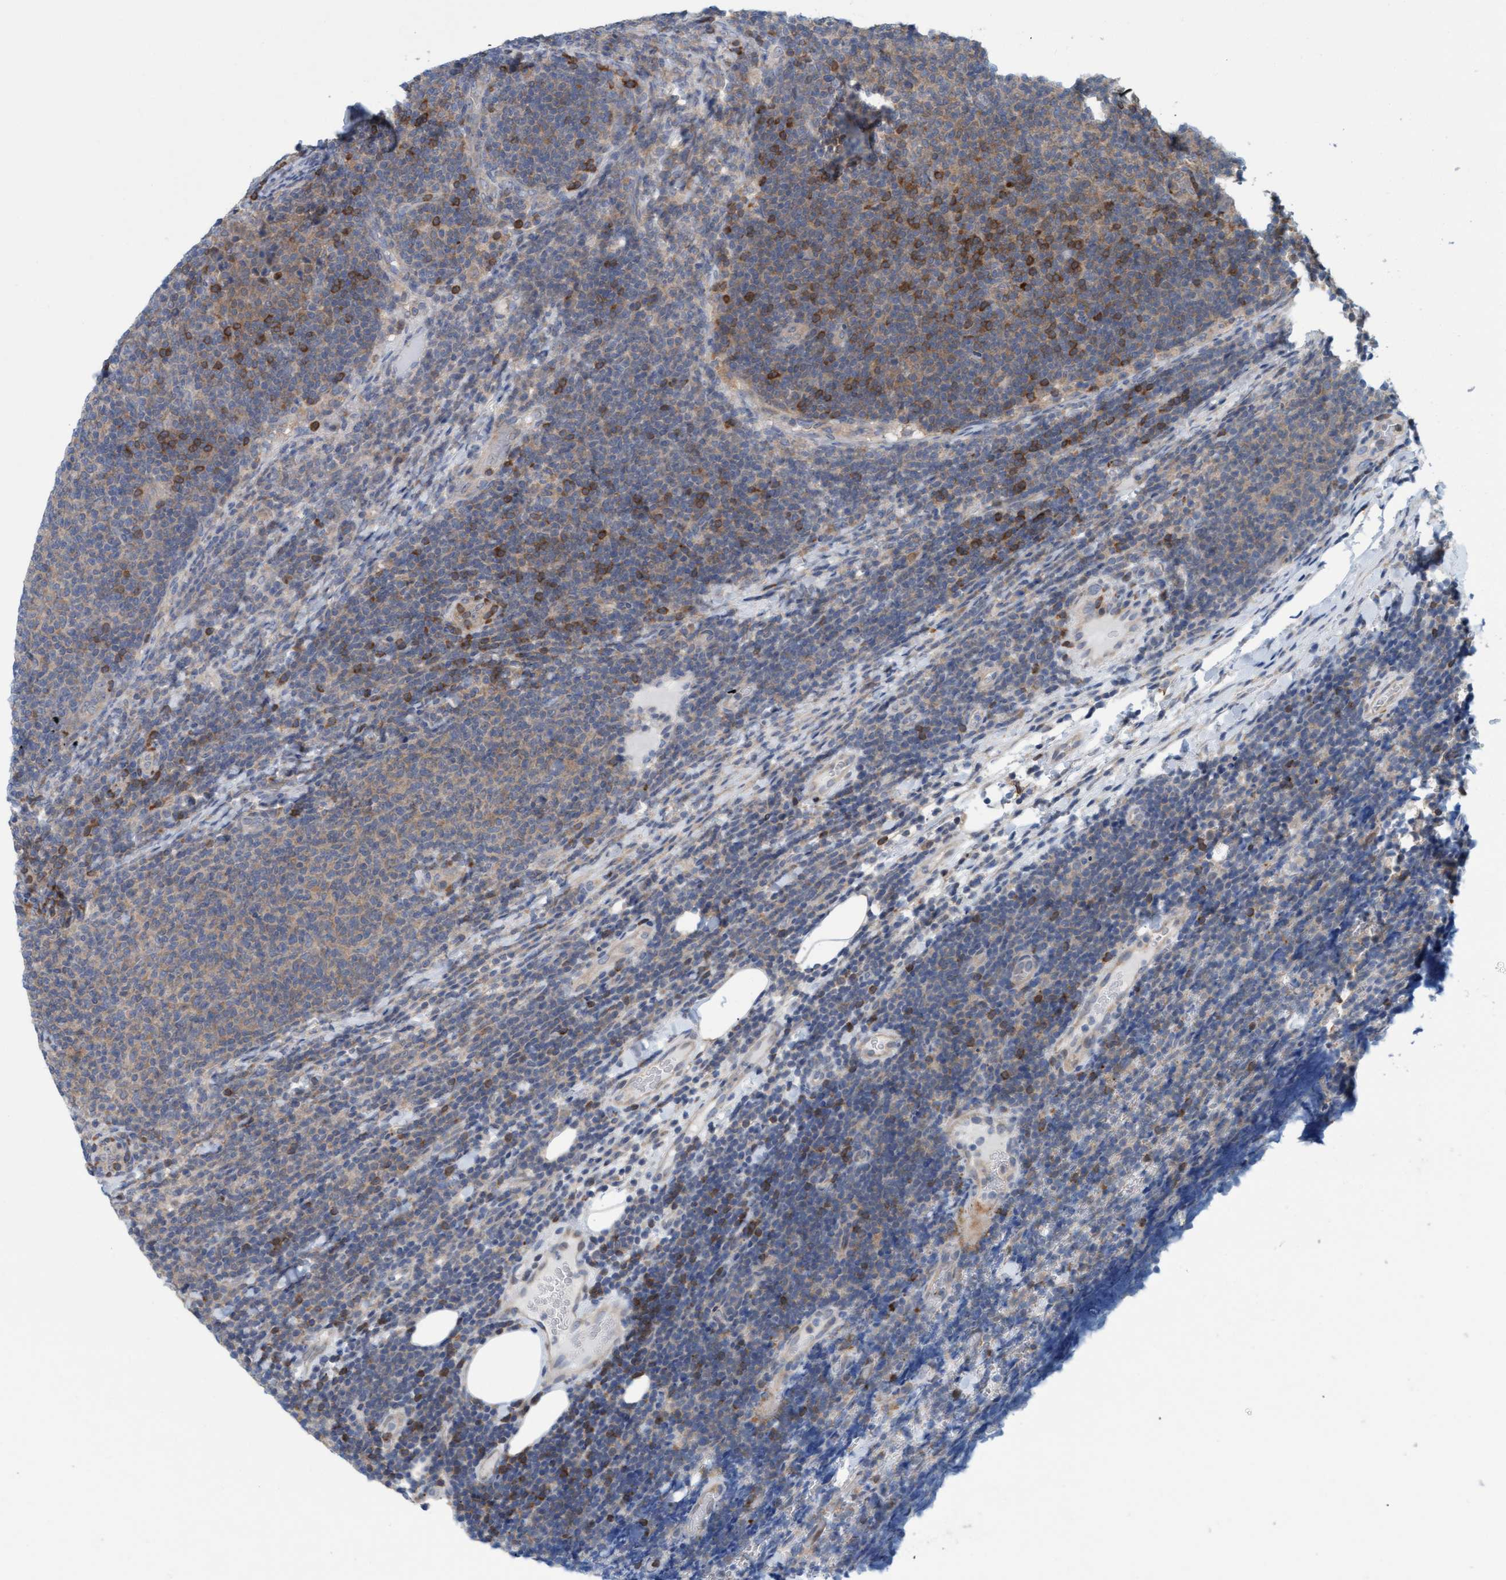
{"staining": {"intensity": "weak", "quantity": "25%-75%", "location": "cytoplasmic/membranous"}, "tissue": "lymphoma", "cell_type": "Tumor cells", "image_type": "cancer", "snomed": [{"axis": "morphology", "description": "Malignant lymphoma, non-Hodgkin's type, Low grade"}, {"axis": "topography", "description": "Lymph node"}], "caption": "A histopathology image of human lymphoma stained for a protein reveals weak cytoplasmic/membranous brown staining in tumor cells. (DAB (3,3'-diaminobenzidine) IHC with brightfield microscopy, high magnification).", "gene": "KLHL25", "patient": {"sex": "male", "age": 66}}